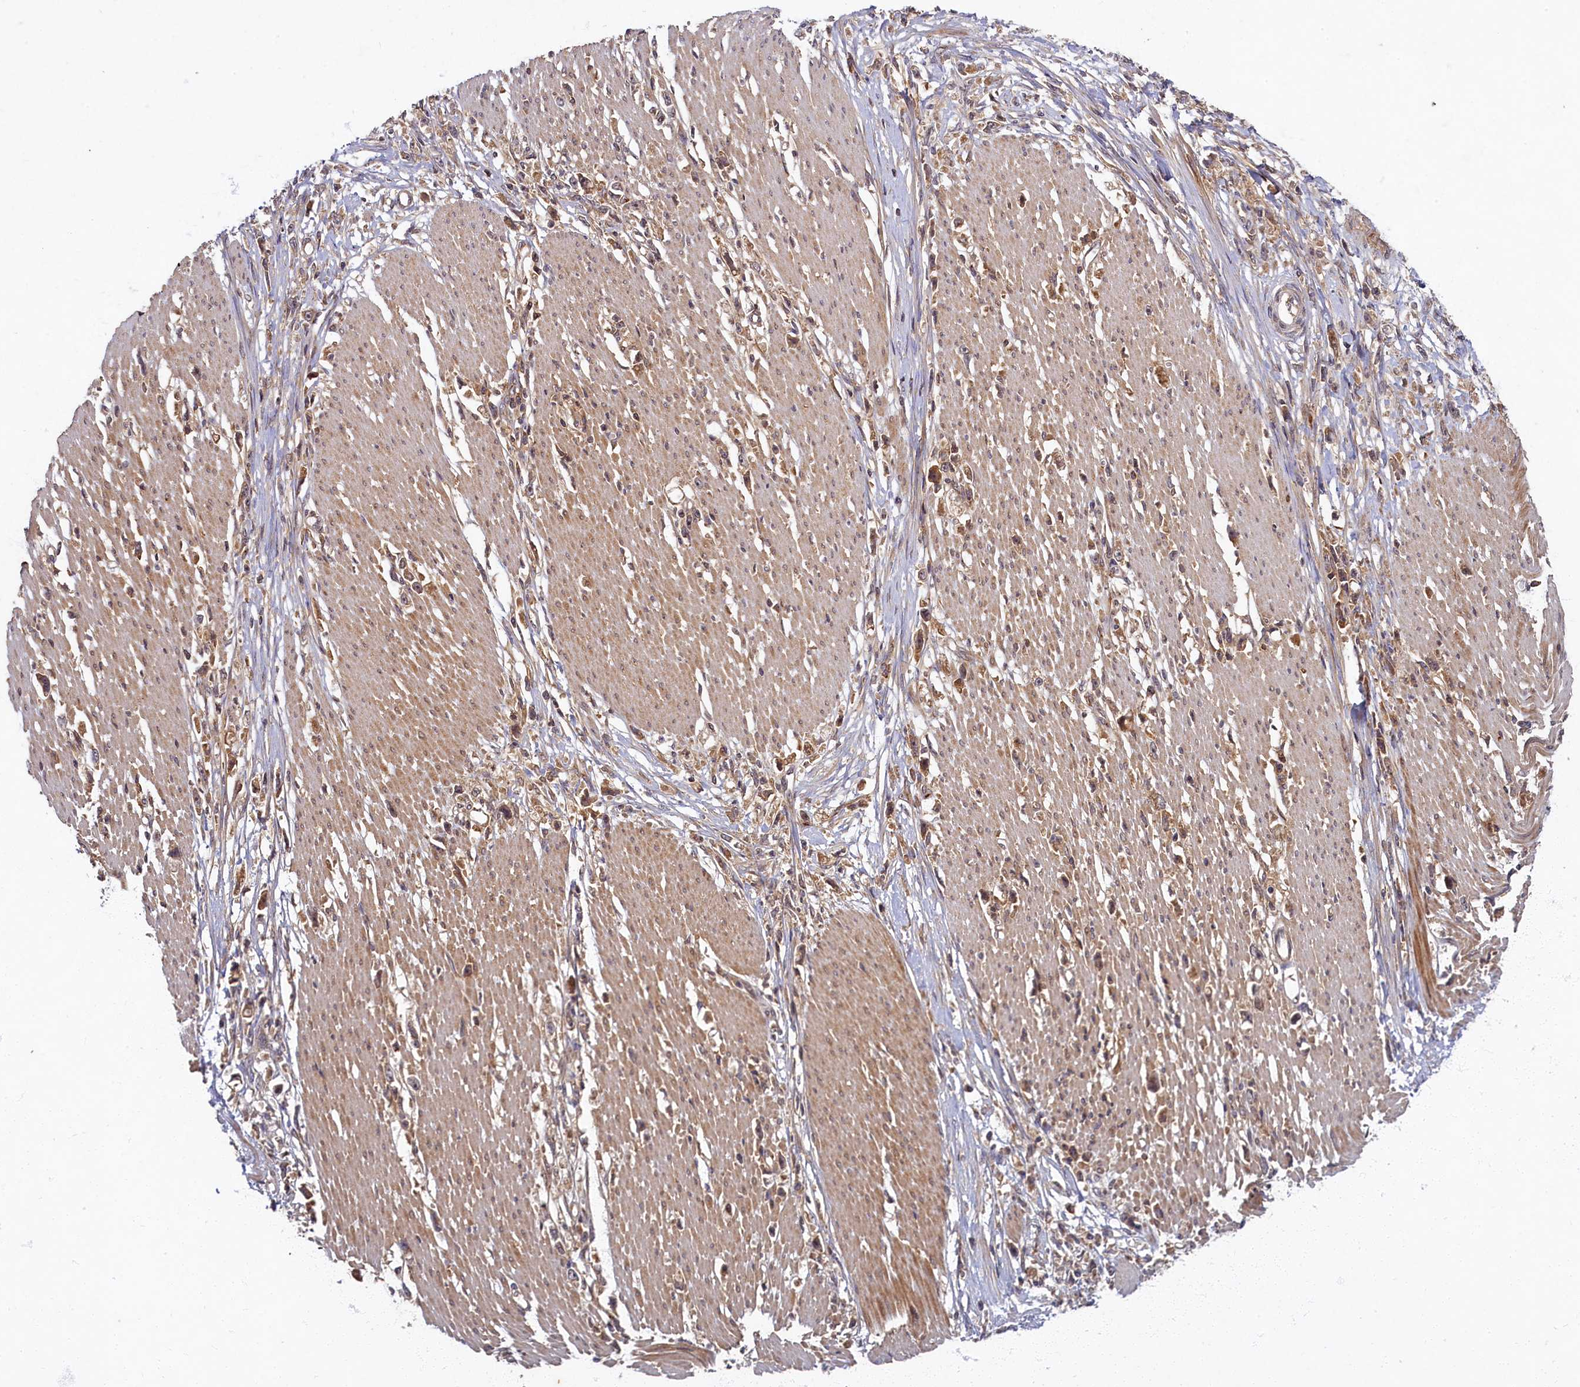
{"staining": {"intensity": "weak", "quantity": "25%-75%", "location": "cytoplasmic/membranous"}, "tissue": "stomach cancer", "cell_type": "Tumor cells", "image_type": "cancer", "snomed": [{"axis": "morphology", "description": "Adenocarcinoma, NOS"}, {"axis": "topography", "description": "Stomach"}], "caption": "Immunohistochemical staining of stomach cancer reveals low levels of weak cytoplasmic/membranous protein positivity in about 25%-75% of tumor cells.", "gene": "BICD1", "patient": {"sex": "female", "age": 59}}